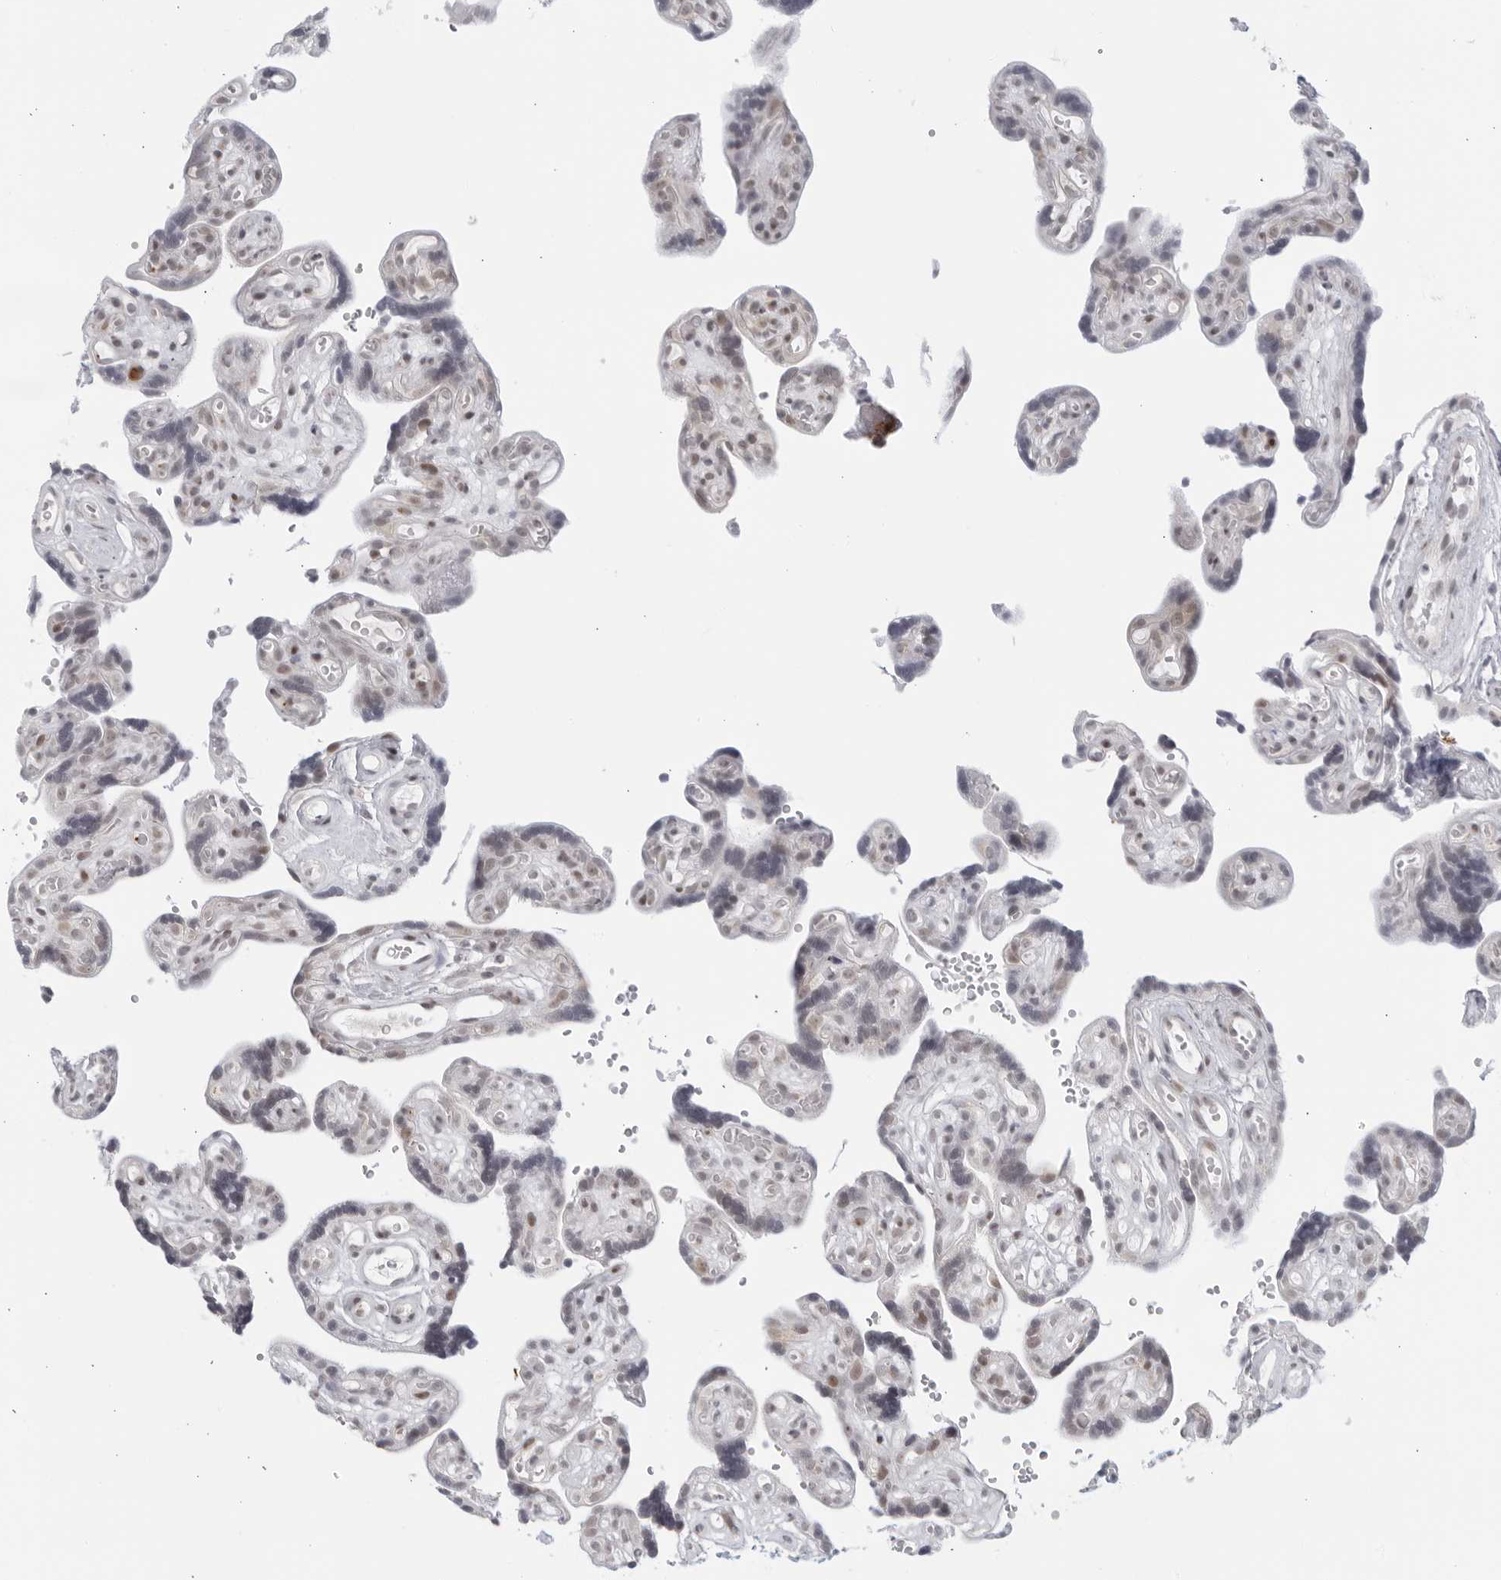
{"staining": {"intensity": "weak", "quantity": "<25%", "location": "cytoplasmic/membranous"}, "tissue": "placenta", "cell_type": "Decidual cells", "image_type": "normal", "snomed": [{"axis": "morphology", "description": "Normal tissue, NOS"}, {"axis": "topography", "description": "Placenta"}], "caption": "Immunohistochemistry (IHC) micrograph of normal placenta stained for a protein (brown), which reveals no staining in decidual cells.", "gene": "RAB11FIP3", "patient": {"sex": "female", "age": 30}}